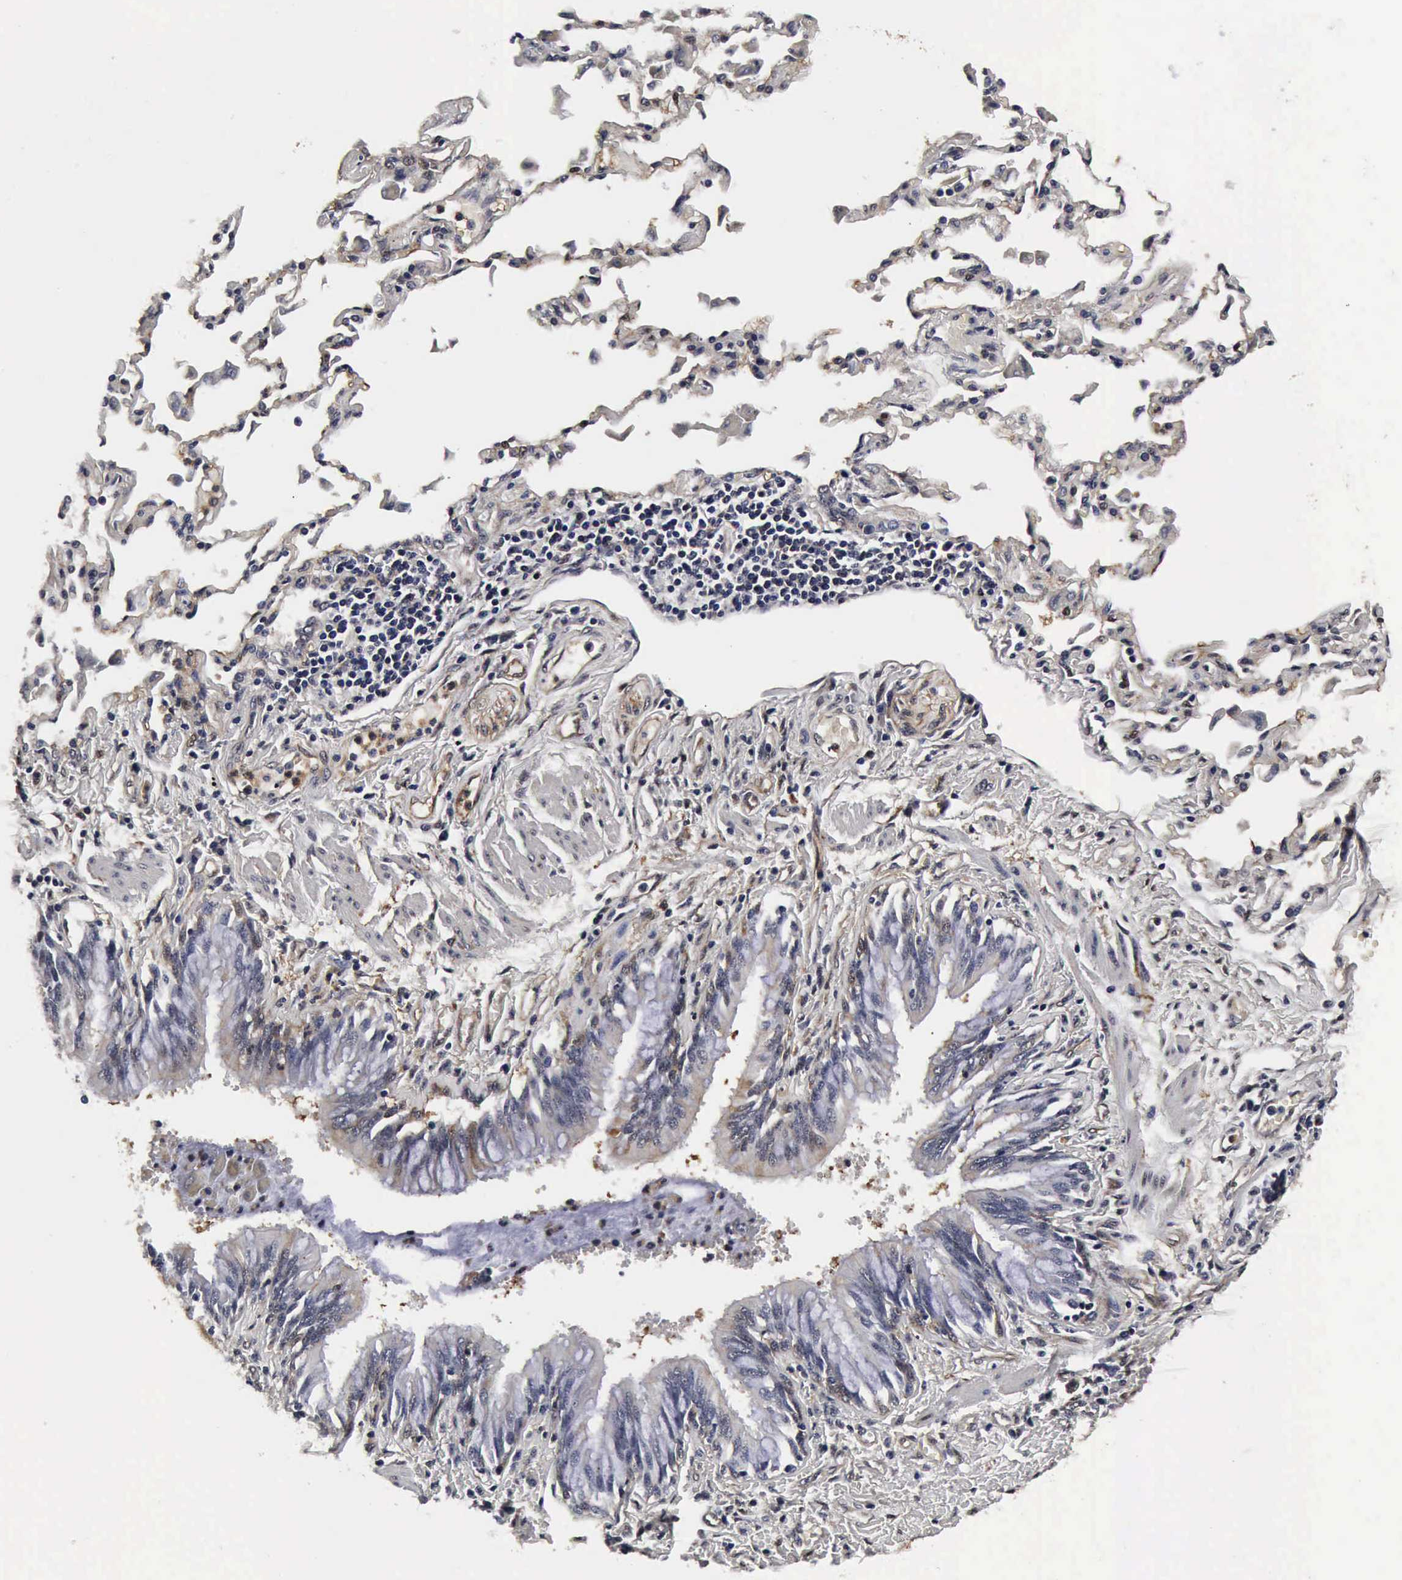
{"staining": {"intensity": "negative", "quantity": "none", "location": "none"}, "tissue": "adipose tissue", "cell_type": "Adipocytes", "image_type": "normal", "snomed": [{"axis": "morphology", "description": "Normal tissue, NOS"}, {"axis": "morphology", "description": "Adenocarcinoma, NOS"}, {"axis": "topography", "description": "Cartilage tissue"}, {"axis": "topography", "description": "Lung"}], "caption": "The photomicrograph shows no staining of adipocytes in benign adipose tissue. (Brightfield microscopy of DAB (3,3'-diaminobenzidine) IHC at high magnification).", "gene": "UBC", "patient": {"sex": "female", "age": 67}}